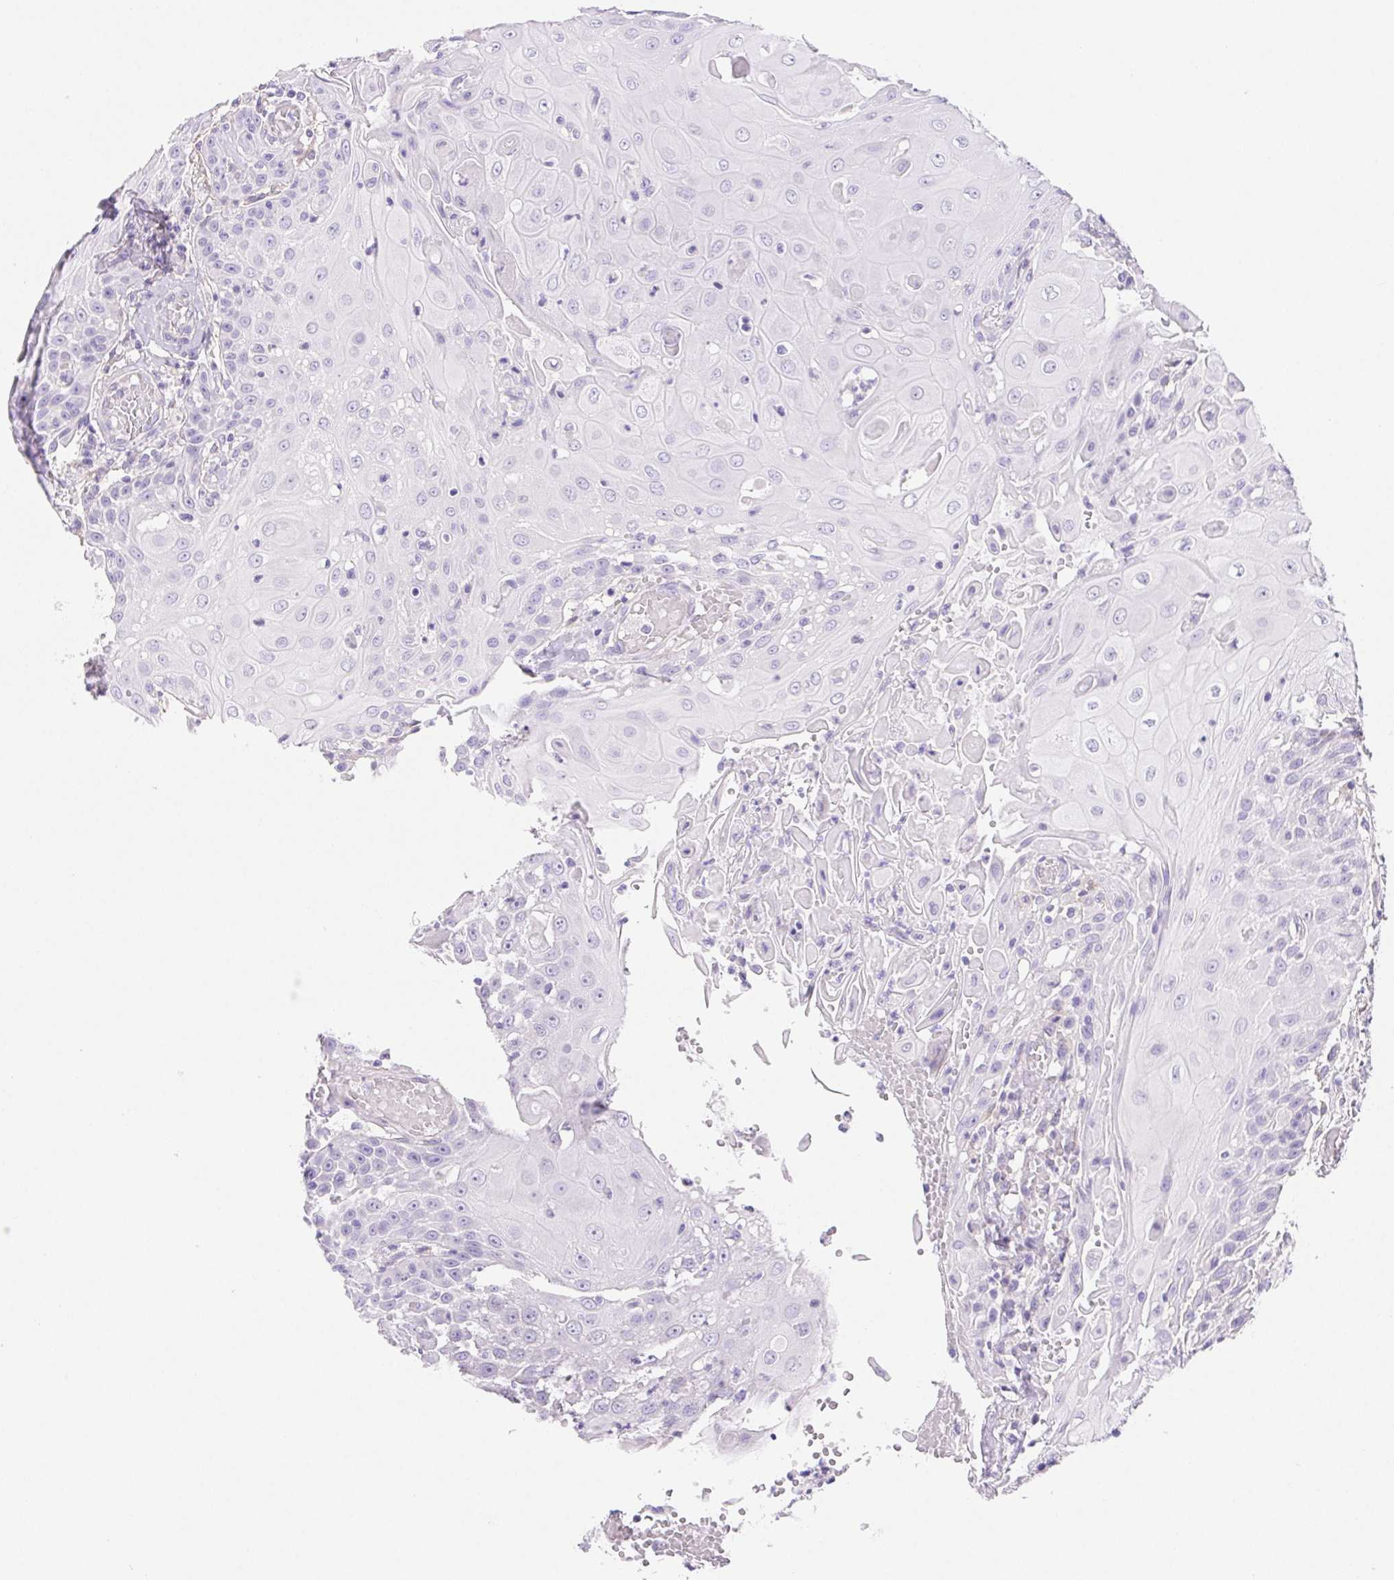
{"staining": {"intensity": "negative", "quantity": "none", "location": "none"}, "tissue": "head and neck cancer", "cell_type": "Tumor cells", "image_type": "cancer", "snomed": [{"axis": "morphology", "description": "Normal tissue, NOS"}, {"axis": "morphology", "description": "Squamous cell carcinoma, NOS"}, {"axis": "topography", "description": "Oral tissue"}, {"axis": "topography", "description": "Head-Neck"}], "caption": "Protein analysis of head and neck squamous cell carcinoma demonstrates no significant positivity in tumor cells.", "gene": "PNLIP", "patient": {"sex": "female", "age": 55}}